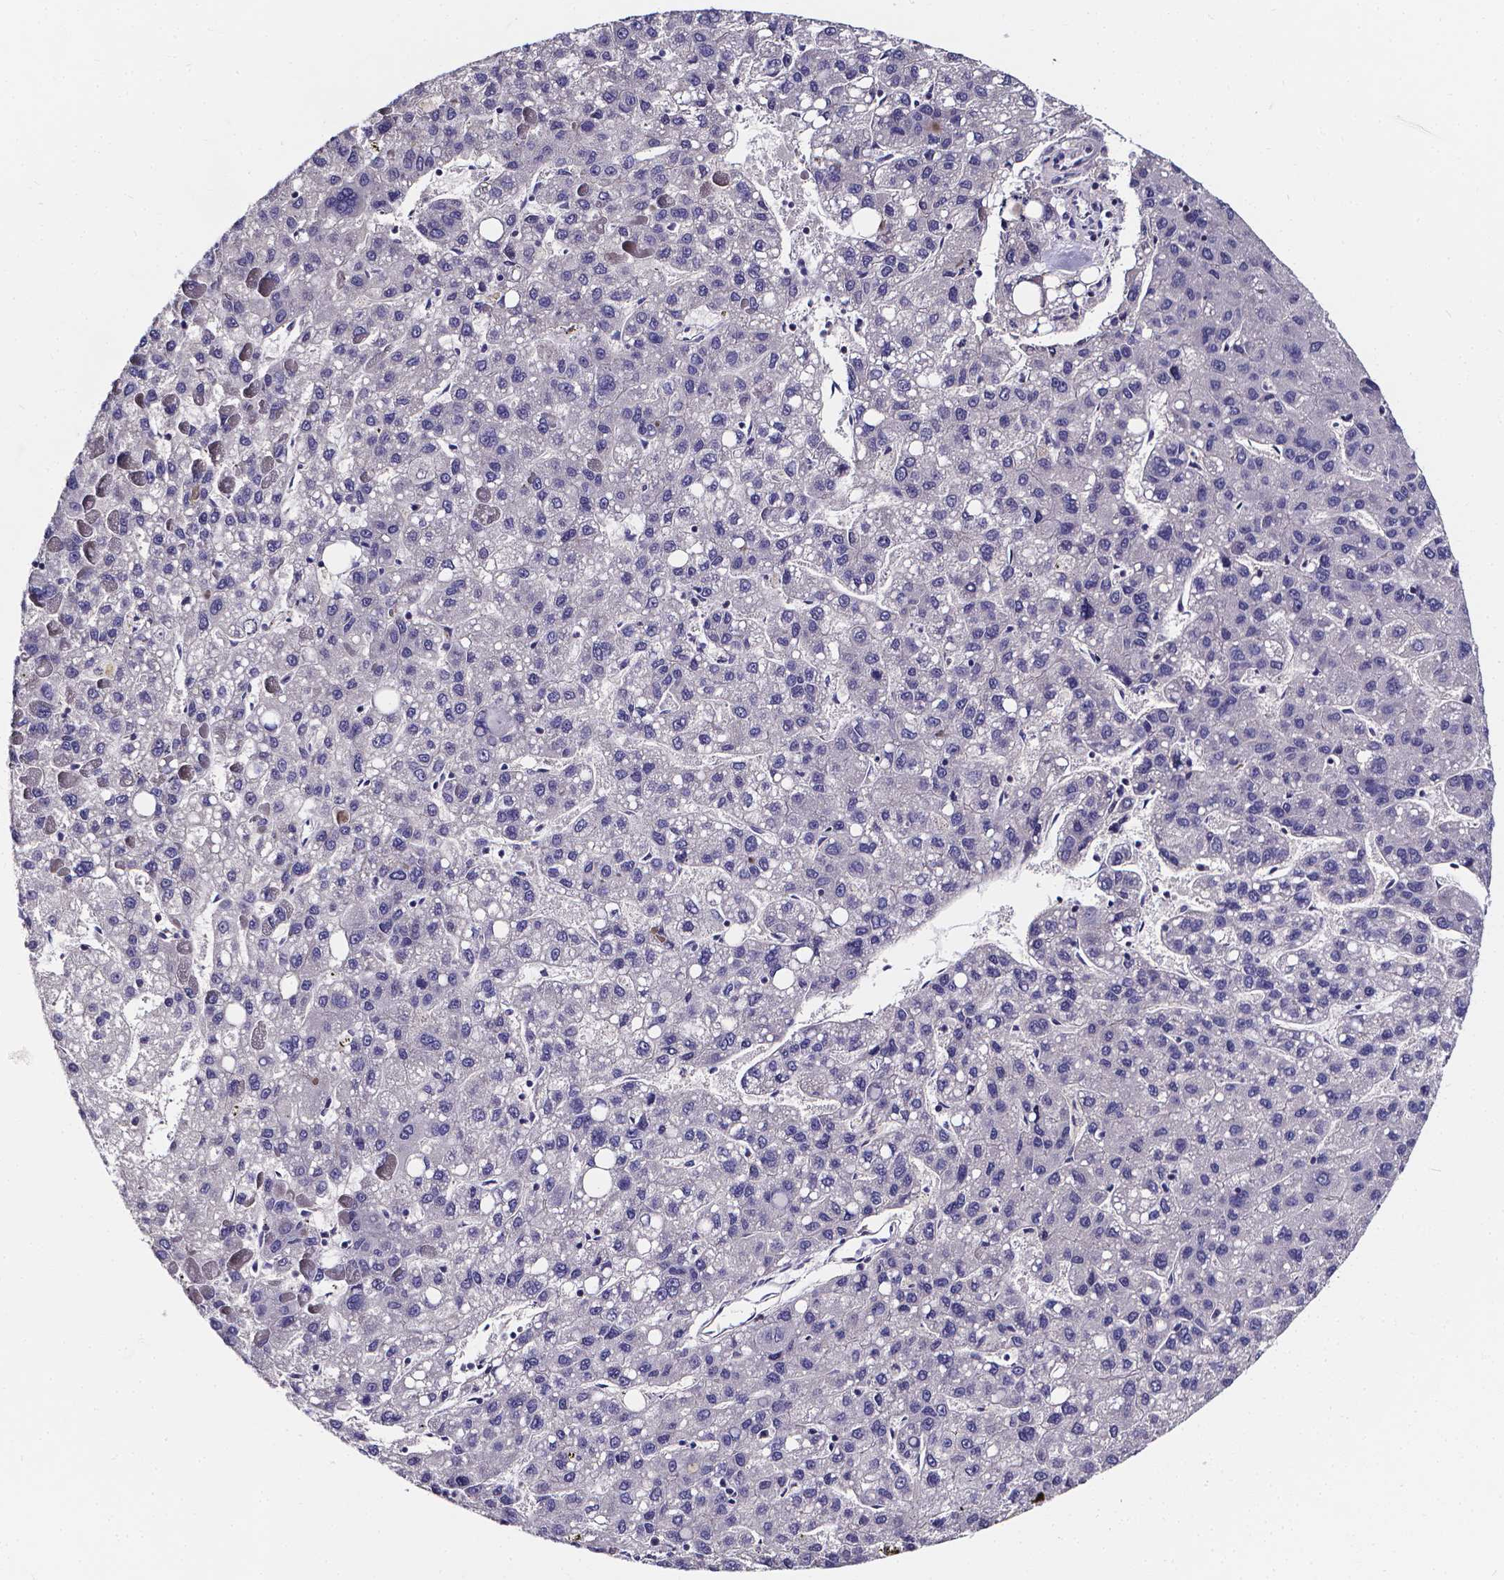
{"staining": {"intensity": "negative", "quantity": "none", "location": "none"}, "tissue": "liver cancer", "cell_type": "Tumor cells", "image_type": "cancer", "snomed": [{"axis": "morphology", "description": "Carcinoma, Hepatocellular, NOS"}, {"axis": "topography", "description": "Liver"}], "caption": "Micrograph shows no protein positivity in tumor cells of liver cancer tissue. The staining is performed using DAB brown chromogen with nuclei counter-stained in using hematoxylin.", "gene": "CACNG8", "patient": {"sex": "female", "age": 82}}